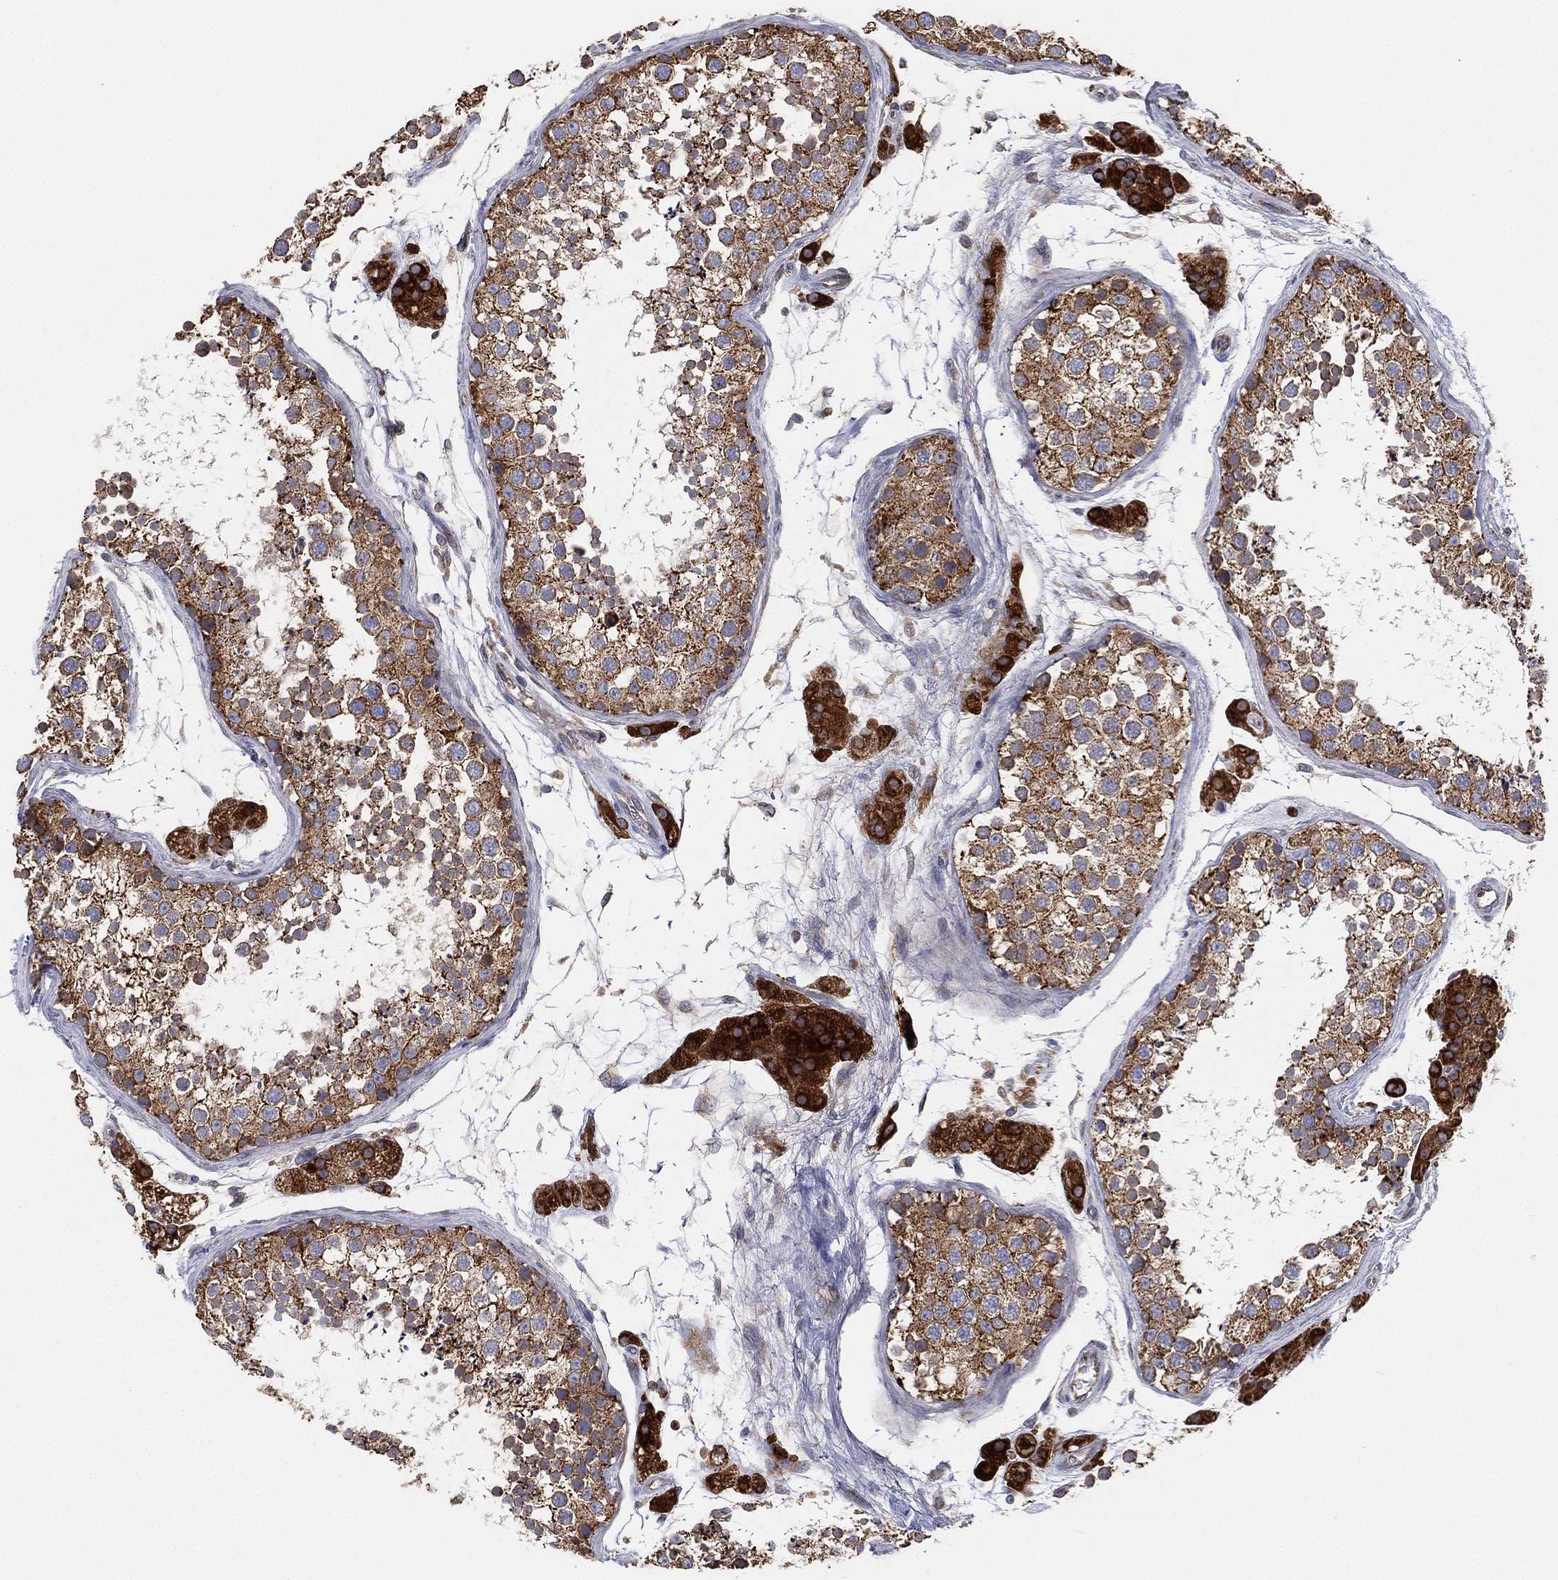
{"staining": {"intensity": "moderate", "quantity": ">75%", "location": "cytoplasmic/membranous"}, "tissue": "testis", "cell_type": "Cells in seminiferous ducts", "image_type": "normal", "snomed": [{"axis": "morphology", "description": "Normal tissue, NOS"}, {"axis": "topography", "description": "Testis"}], "caption": "Brown immunohistochemical staining in benign testis reveals moderate cytoplasmic/membranous staining in approximately >75% of cells in seminiferous ducts. The staining was performed using DAB, with brown indicating positive protein expression. Nuclei are stained blue with hematoxylin.", "gene": "CYB5B", "patient": {"sex": "male", "age": 41}}